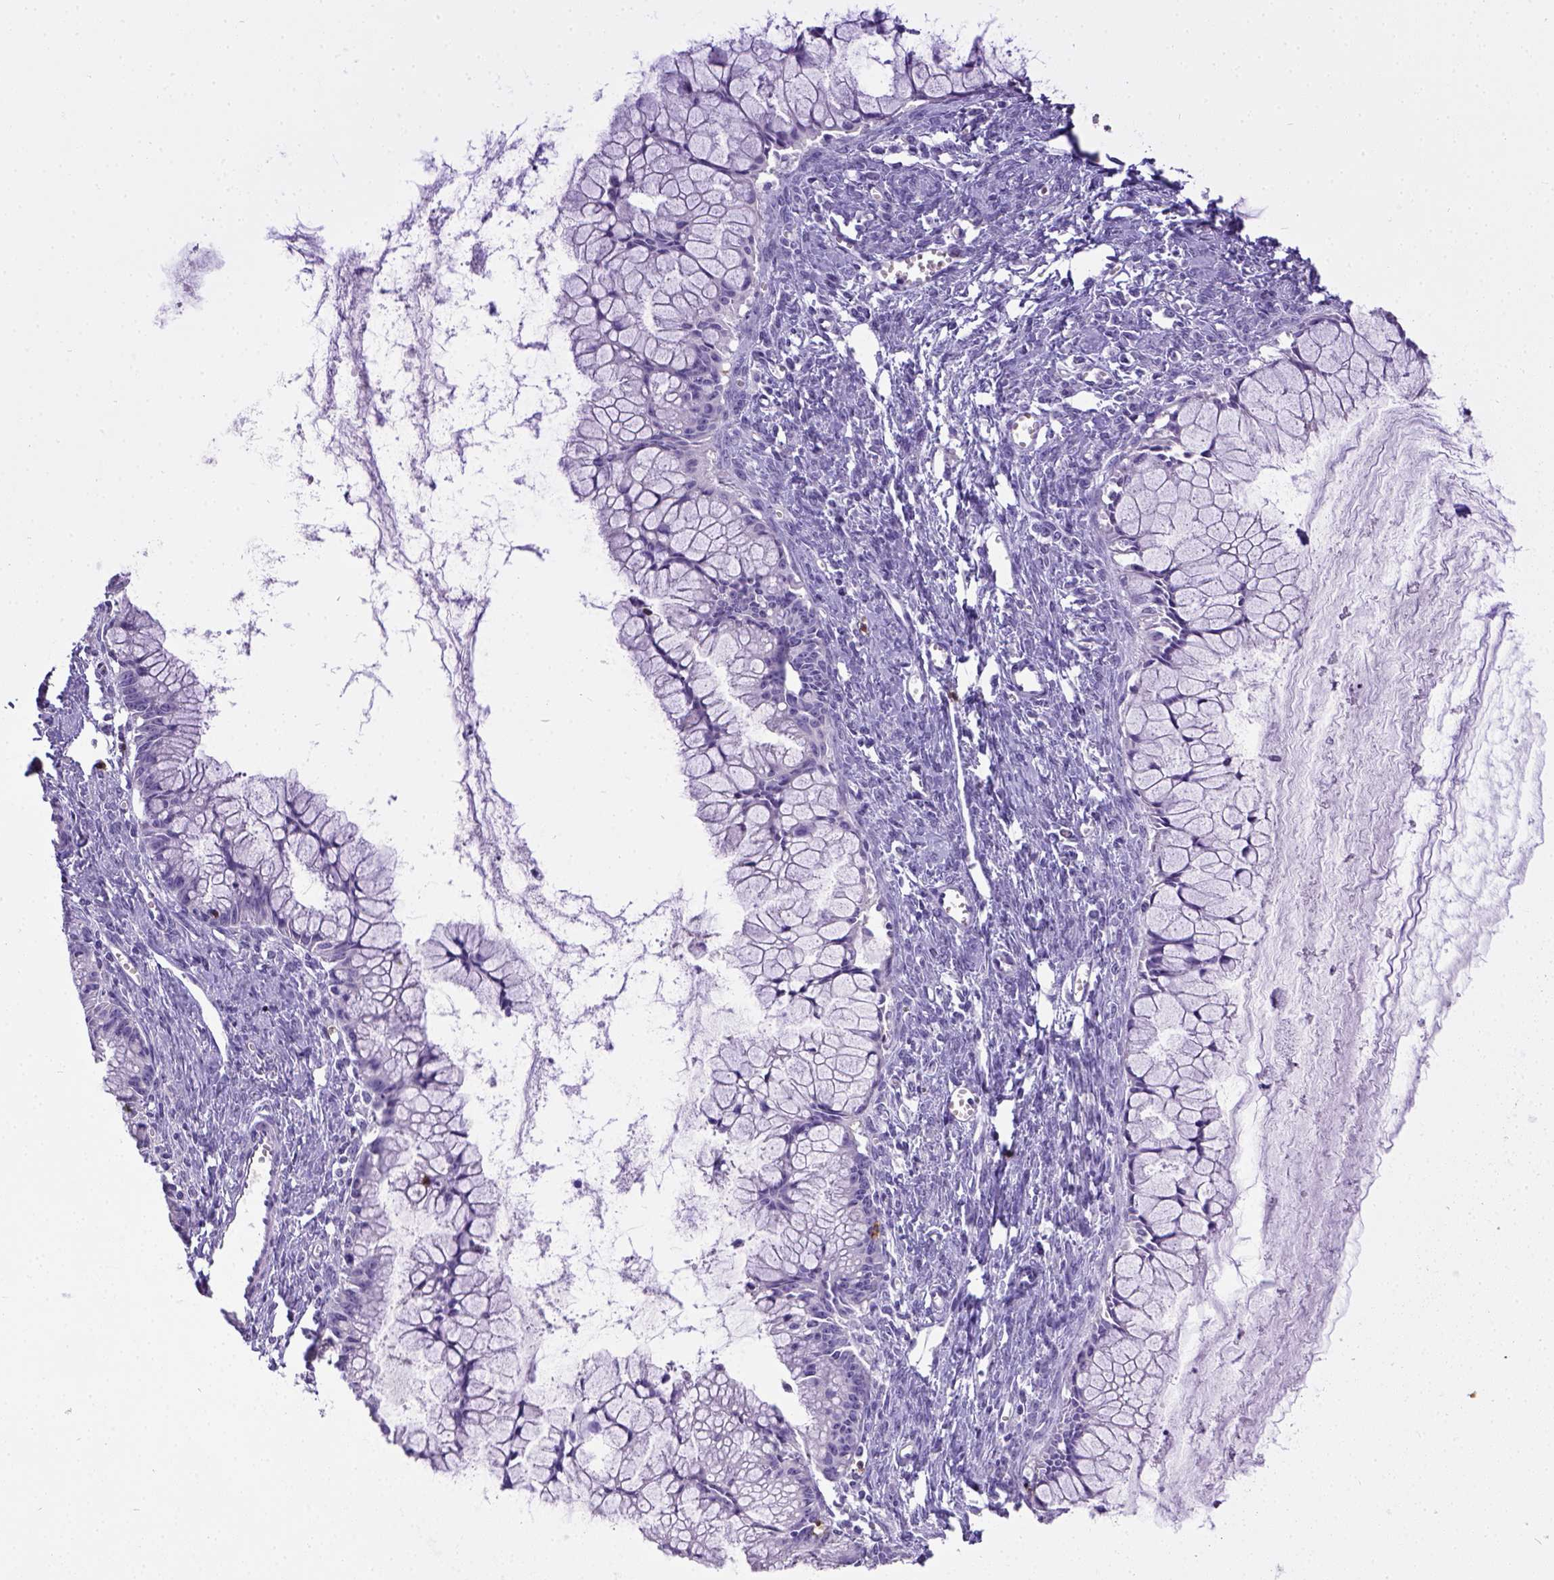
{"staining": {"intensity": "negative", "quantity": "none", "location": "none"}, "tissue": "ovarian cancer", "cell_type": "Tumor cells", "image_type": "cancer", "snomed": [{"axis": "morphology", "description": "Cystadenocarcinoma, mucinous, NOS"}, {"axis": "topography", "description": "Ovary"}], "caption": "The photomicrograph exhibits no staining of tumor cells in ovarian cancer.", "gene": "CD3E", "patient": {"sex": "female", "age": 41}}